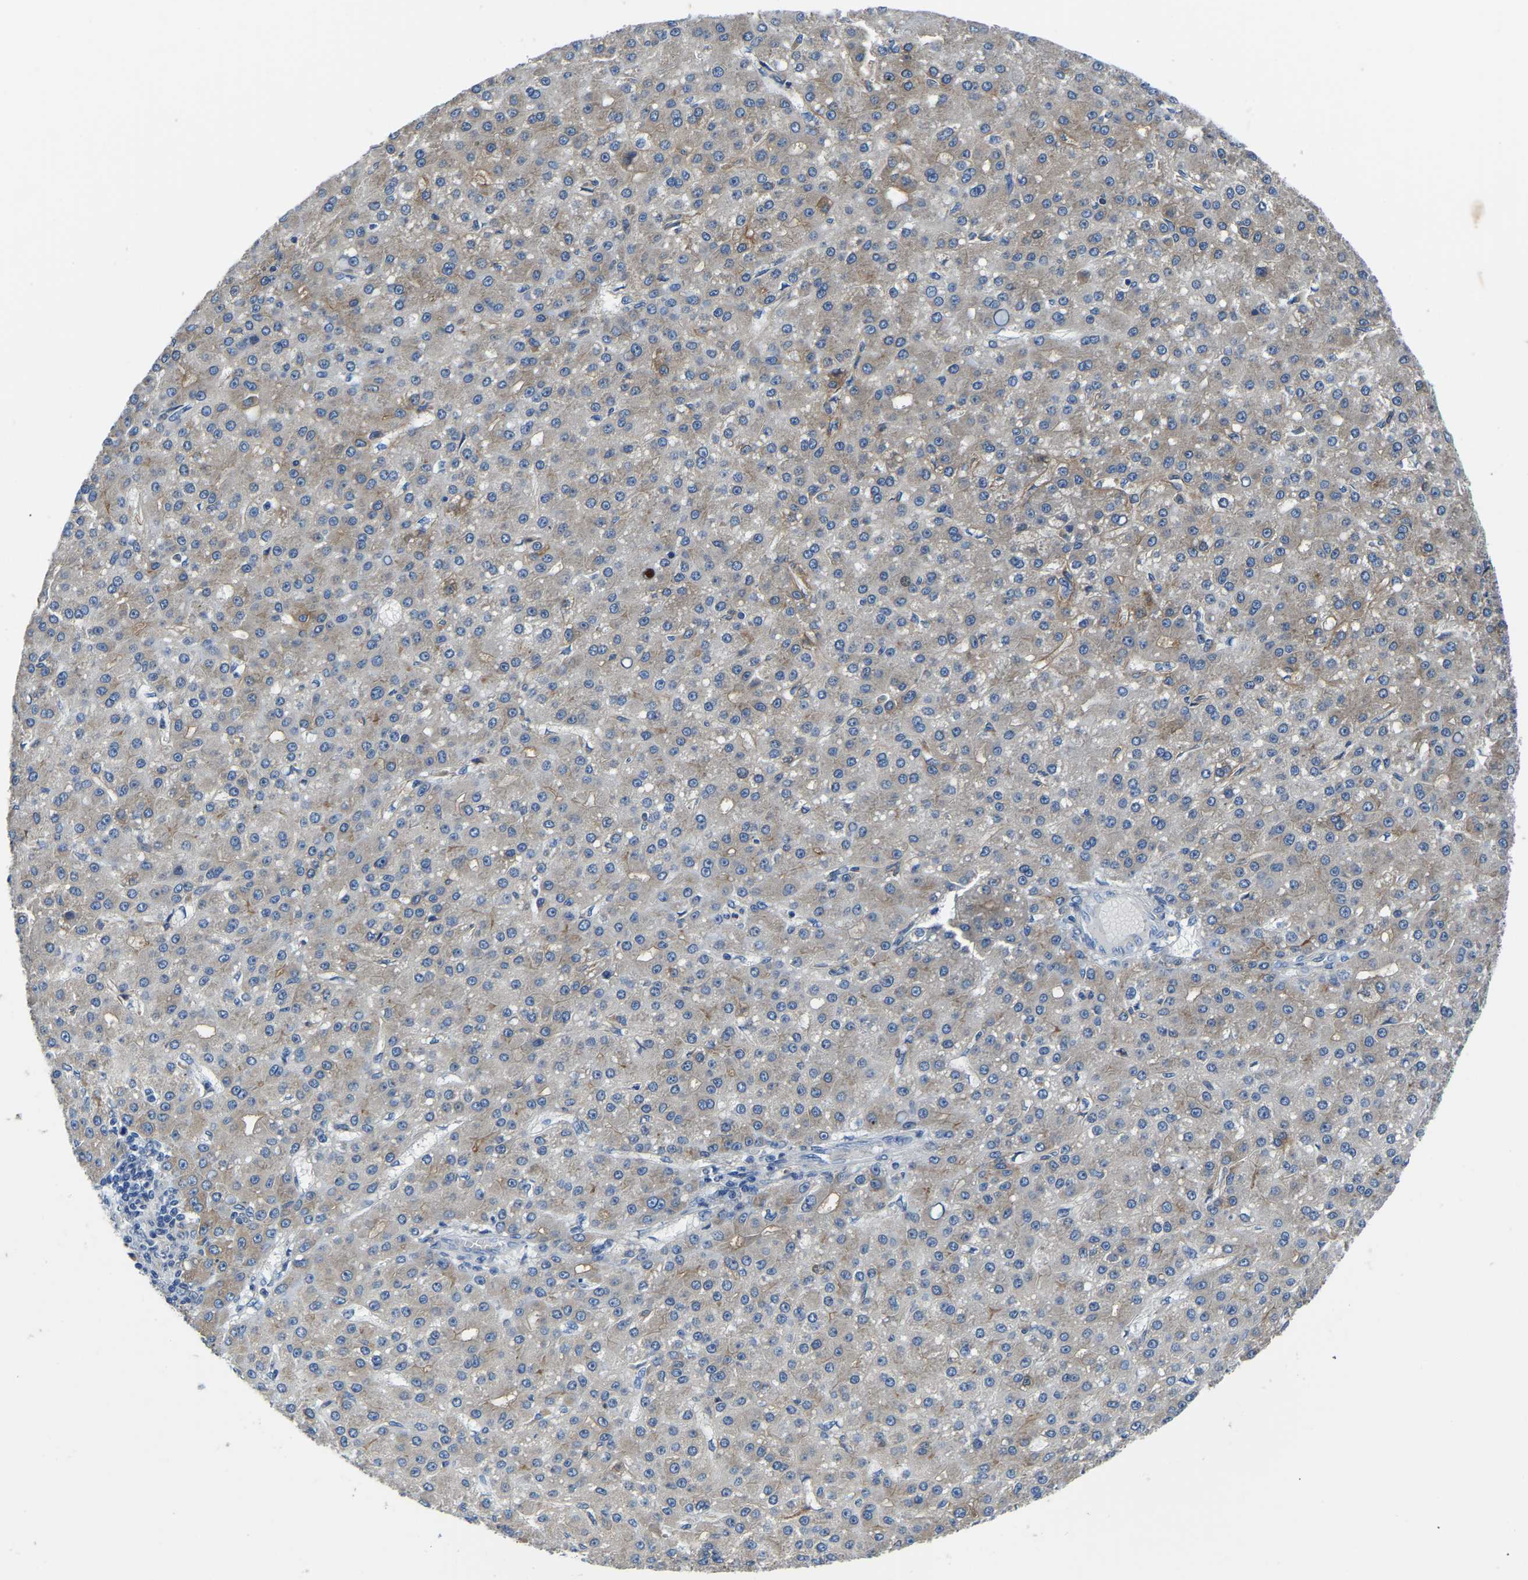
{"staining": {"intensity": "weak", "quantity": "<25%", "location": "cytoplasmic/membranous"}, "tissue": "liver cancer", "cell_type": "Tumor cells", "image_type": "cancer", "snomed": [{"axis": "morphology", "description": "Carcinoma, Hepatocellular, NOS"}, {"axis": "topography", "description": "Liver"}], "caption": "This is an immunohistochemistry photomicrograph of liver hepatocellular carcinoma. There is no expression in tumor cells.", "gene": "LIAS", "patient": {"sex": "male", "age": 67}}